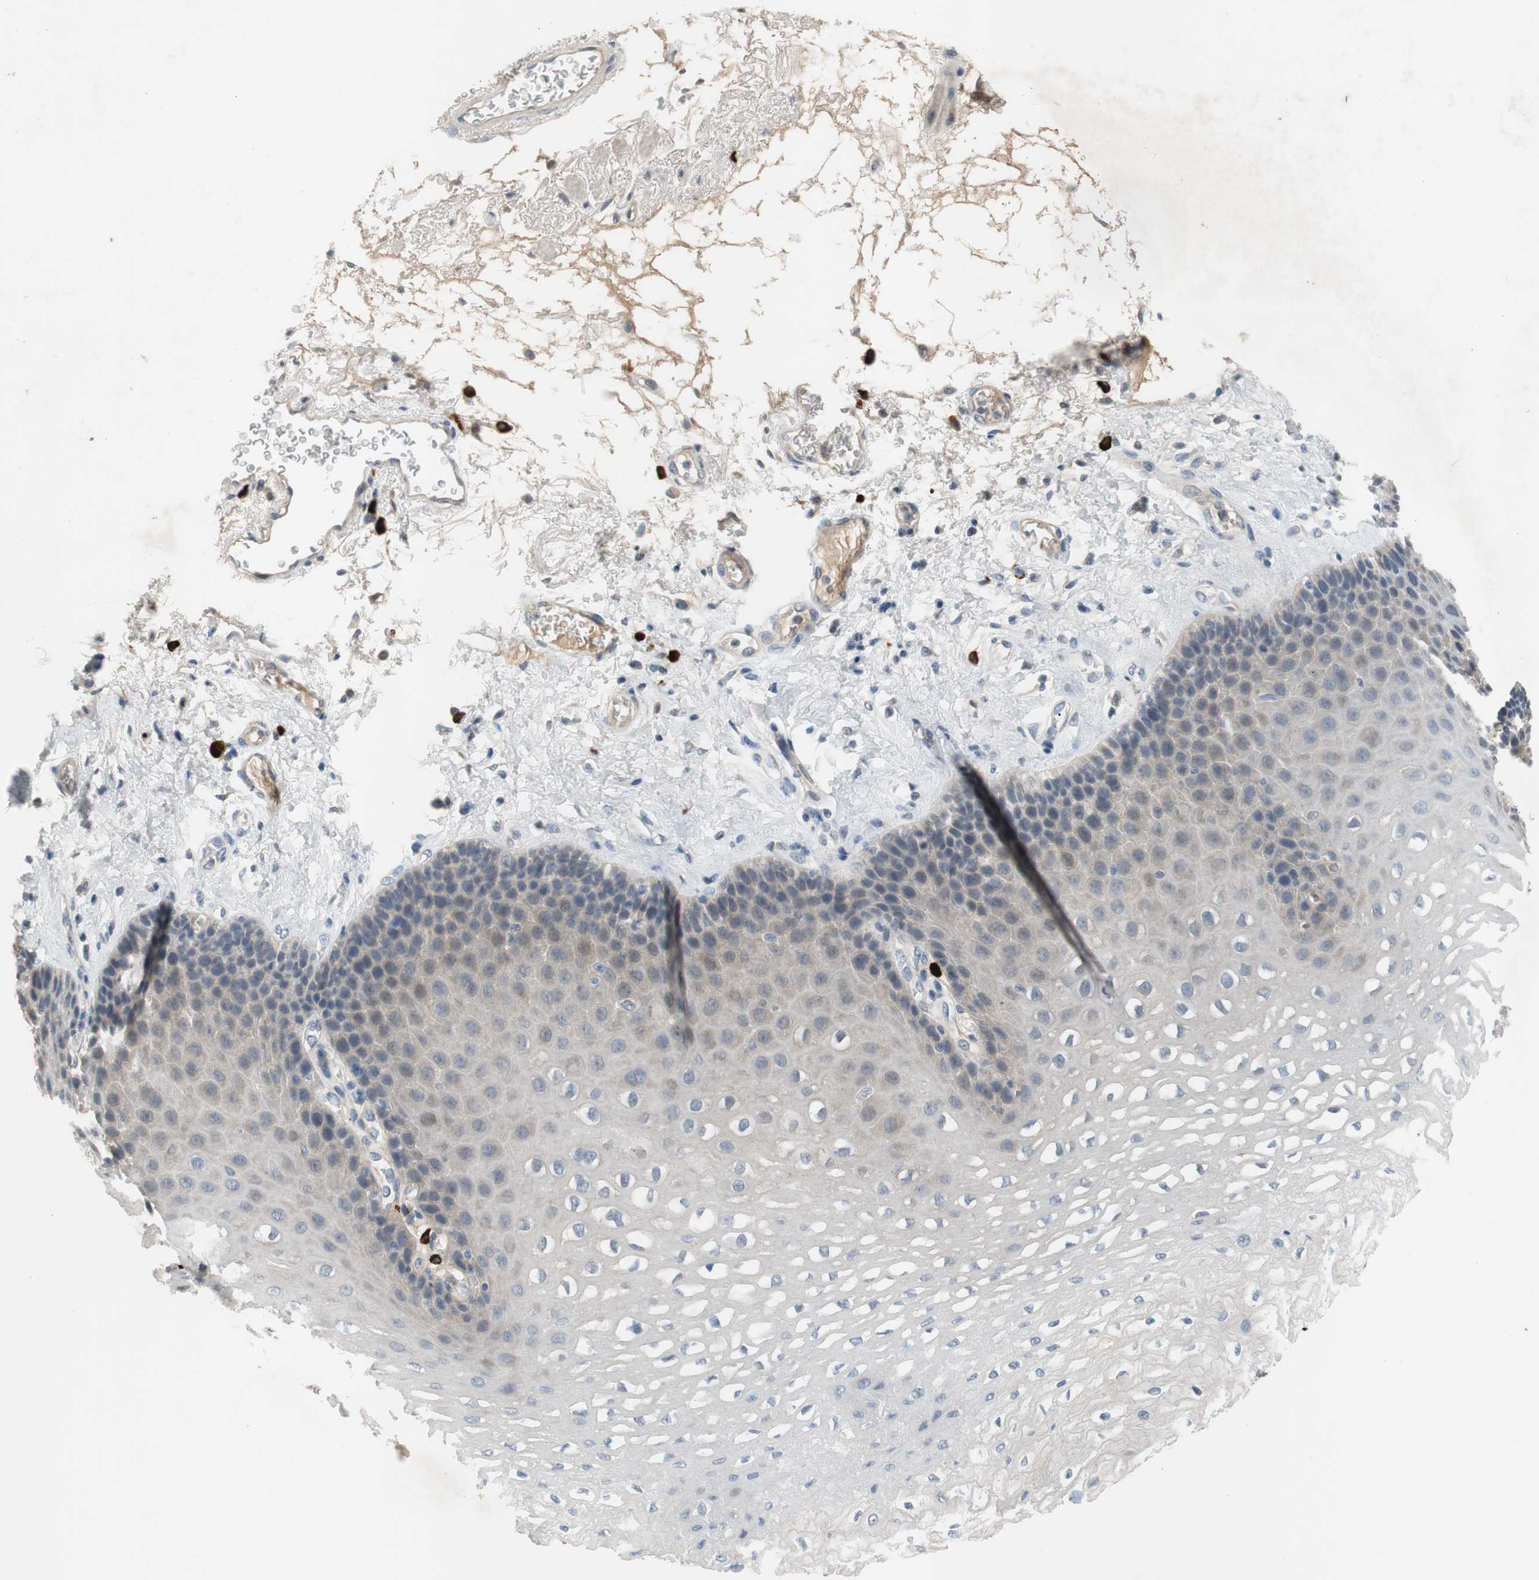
{"staining": {"intensity": "weak", "quantity": "25%-75%", "location": "cytoplasmic/membranous"}, "tissue": "esophagus", "cell_type": "Squamous epithelial cells", "image_type": "normal", "snomed": [{"axis": "morphology", "description": "Normal tissue, NOS"}, {"axis": "topography", "description": "Esophagus"}], "caption": "The histopathology image shows immunohistochemical staining of benign esophagus. There is weak cytoplasmic/membranous expression is present in approximately 25%-75% of squamous epithelial cells. (Brightfield microscopy of DAB IHC at high magnification).", "gene": "COL12A1", "patient": {"sex": "female", "age": 72}}